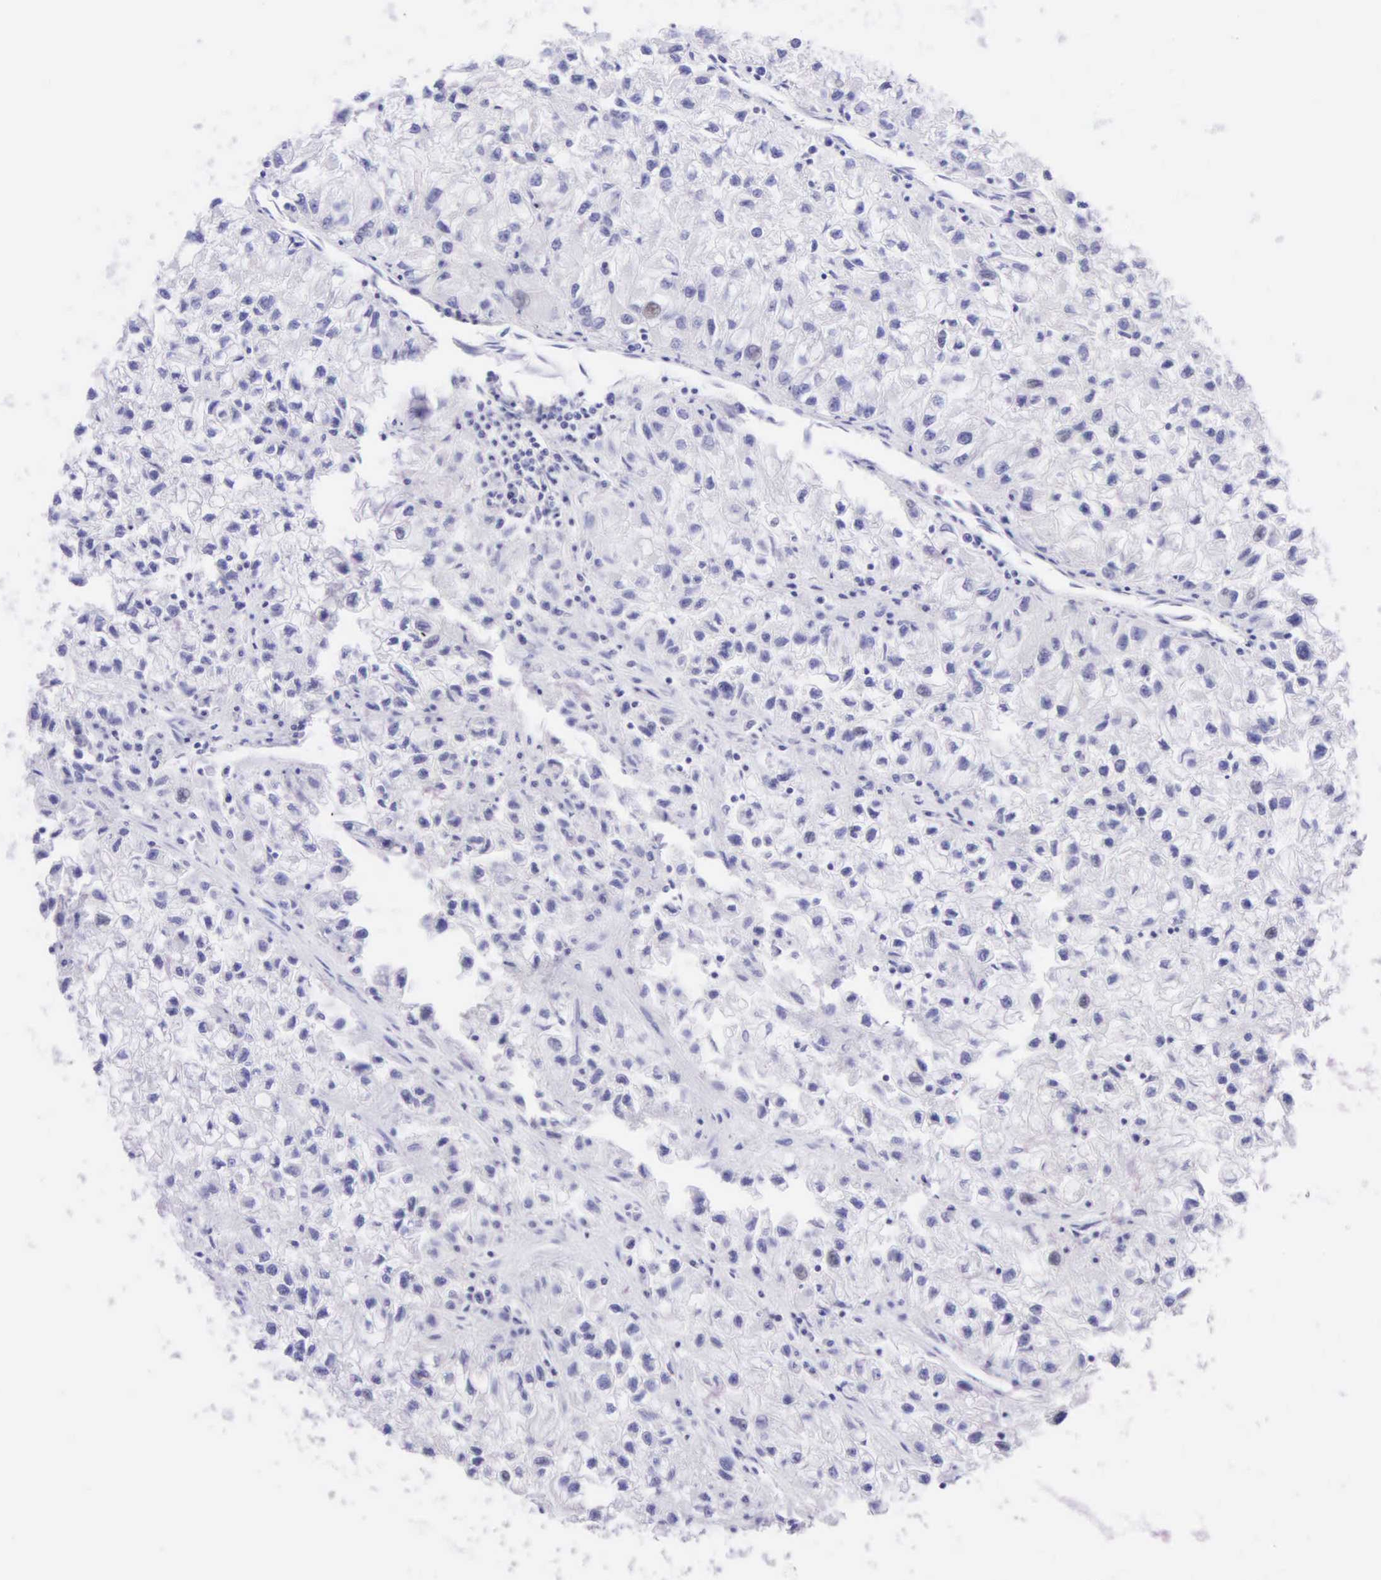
{"staining": {"intensity": "negative", "quantity": "none", "location": "none"}, "tissue": "renal cancer", "cell_type": "Tumor cells", "image_type": "cancer", "snomed": [{"axis": "morphology", "description": "Adenocarcinoma, NOS"}, {"axis": "topography", "description": "Kidney"}], "caption": "Renal cancer (adenocarcinoma) was stained to show a protein in brown. There is no significant positivity in tumor cells. (DAB IHC with hematoxylin counter stain).", "gene": "KRT20", "patient": {"sex": "male", "age": 59}}